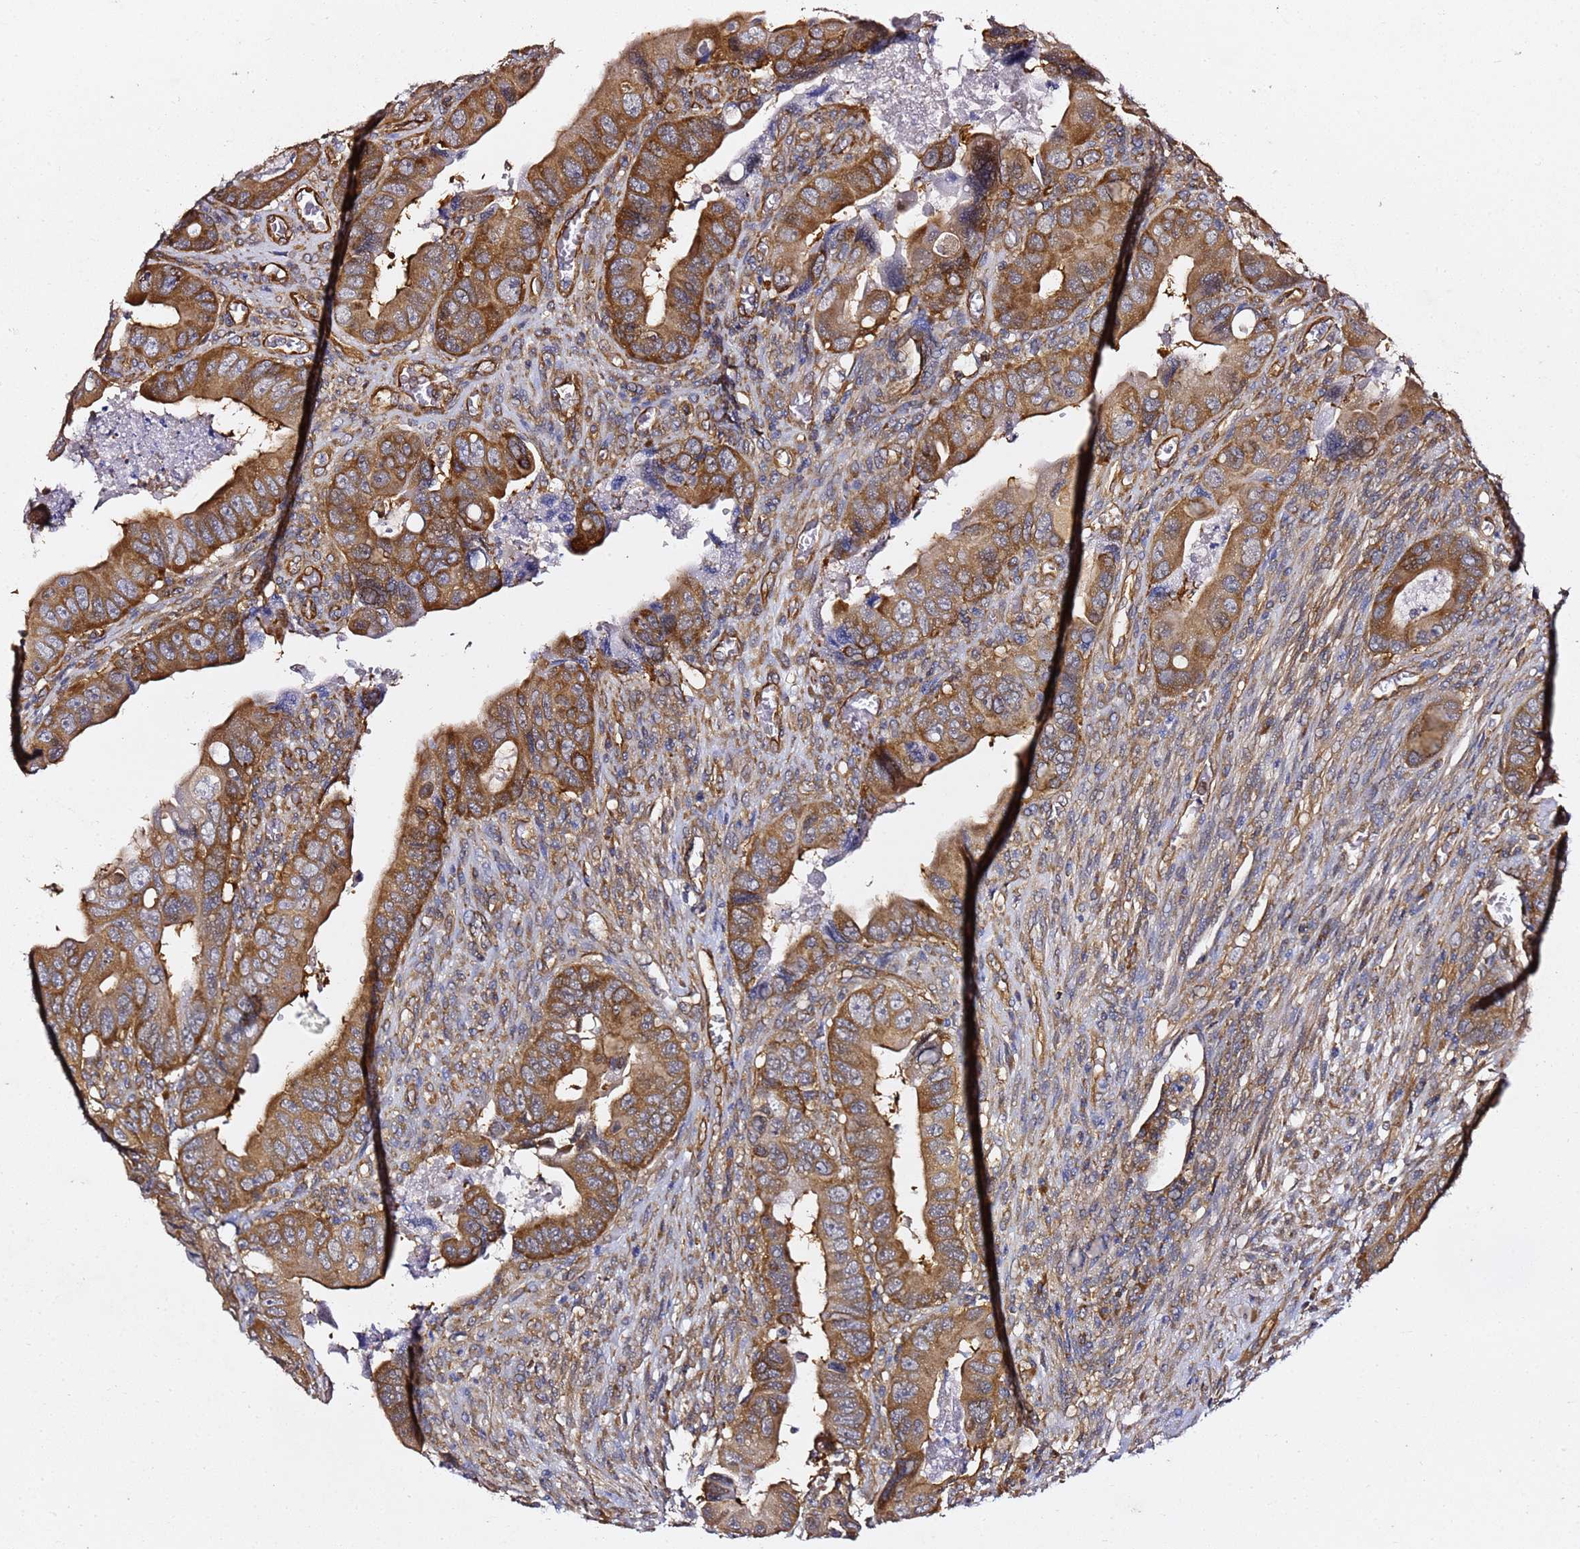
{"staining": {"intensity": "strong", "quantity": ">75%", "location": "cytoplasmic/membranous"}, "tissue": "colorectal cancer", "cell_type": "Tumor cells", "image_type": "cancer", "snomed": [{"axis": "morphology", "description": "Adenocarcinoma, NOS"}, {"axis": "topography", "description": "Rectum"}], "caption": "Colorectal cancer (adenocarcinoma) stained for a protein (brown) reveals strong cytoplasmic/membranous positive positivity in about >75% of tumor cells.", "gene": "TPST1", "patient": {"sex": "female", "age": 78}}